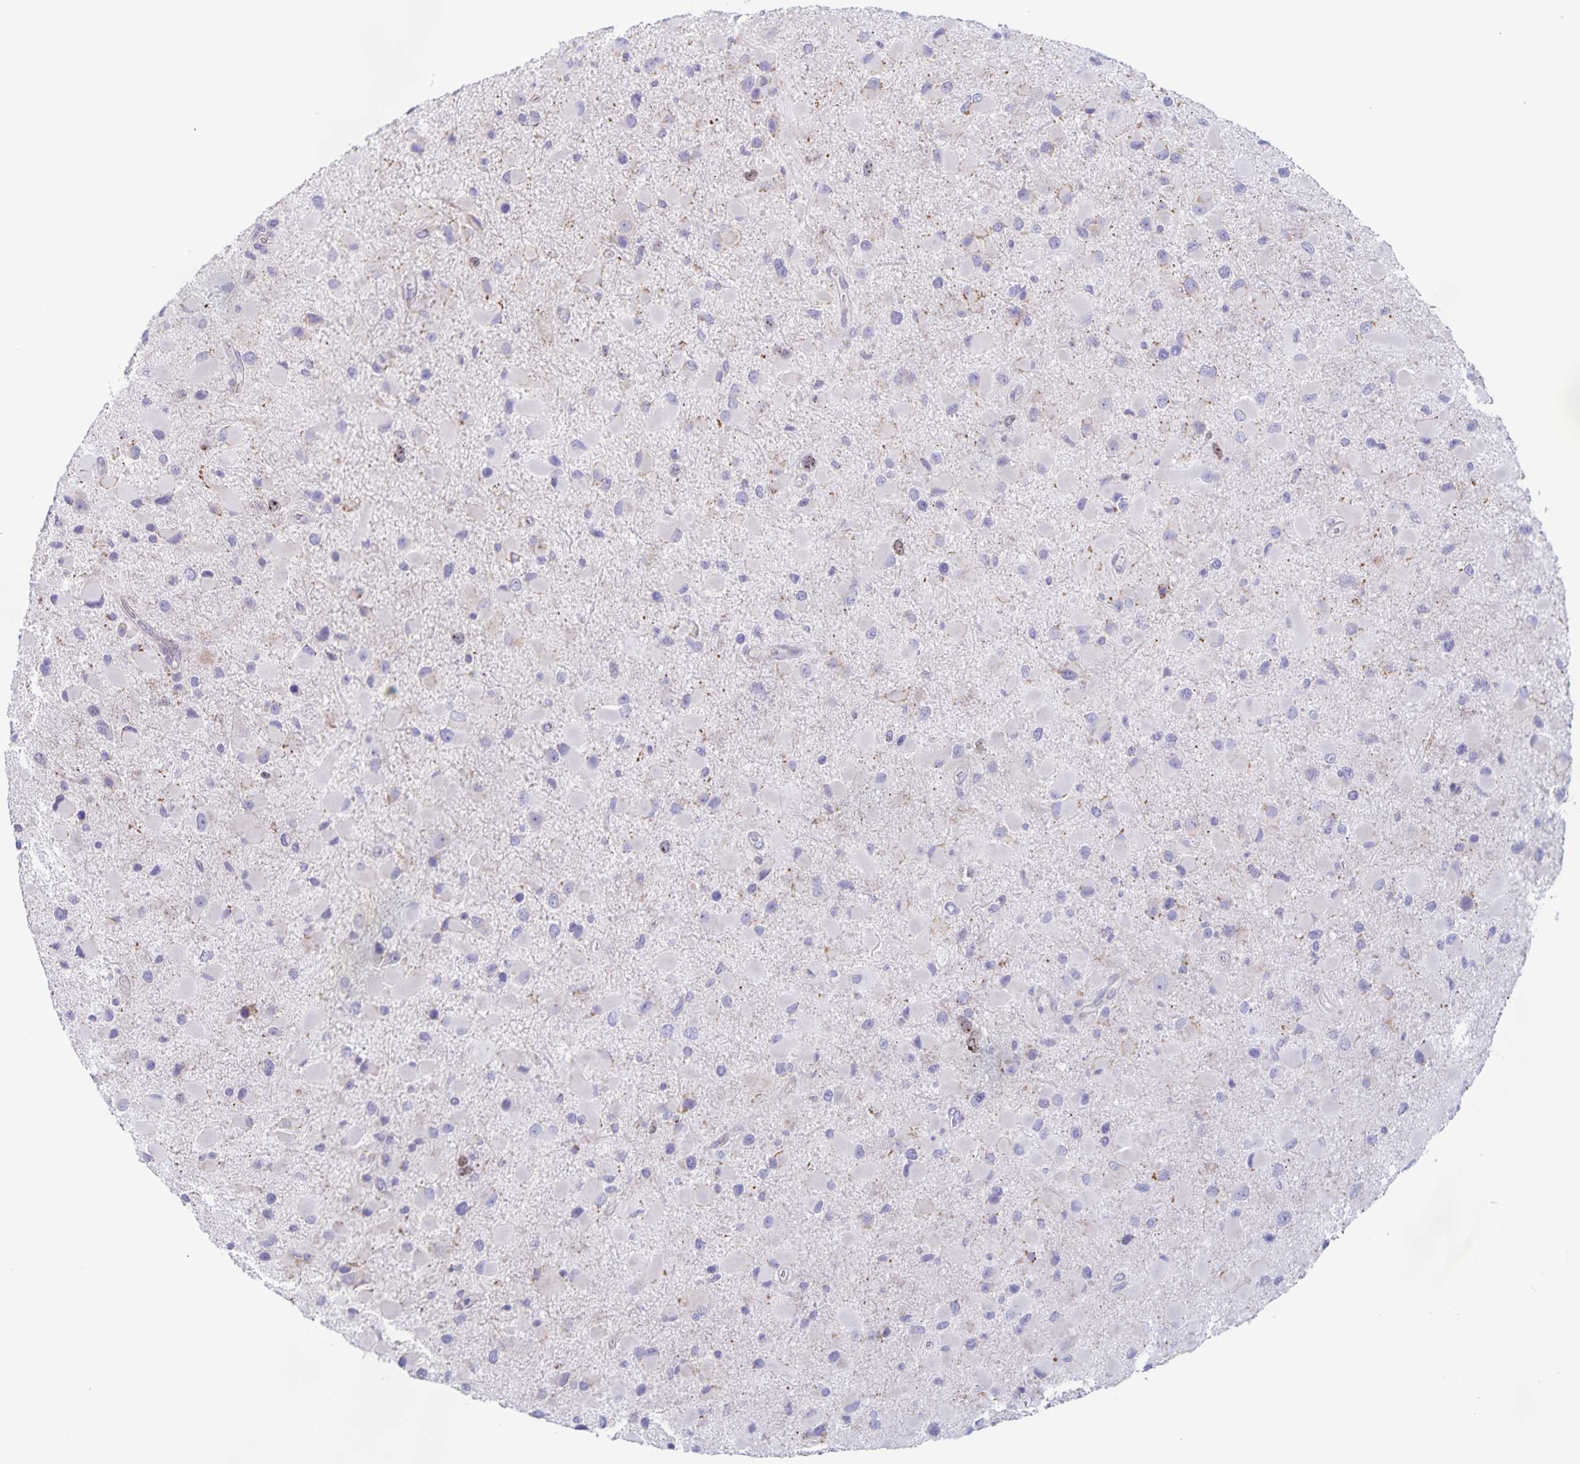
{"staining": {"intensity": "negative", "quantity": "none", "location": "none"}, "tissue": "glioma", "cell_type": "Tumor cells", "image_type": "cancer", "snomed": [{"axis": "morphology", "description": "Glioma, malignant, Low grade"}, {"axis": "topography", "description": "Brain"}], "caption": "Glioma was stained to show a protein in brown. There is no significant expression in tumor cells.", "gene": "CENPH", "patient": {"sex": "female", "age": 32}}